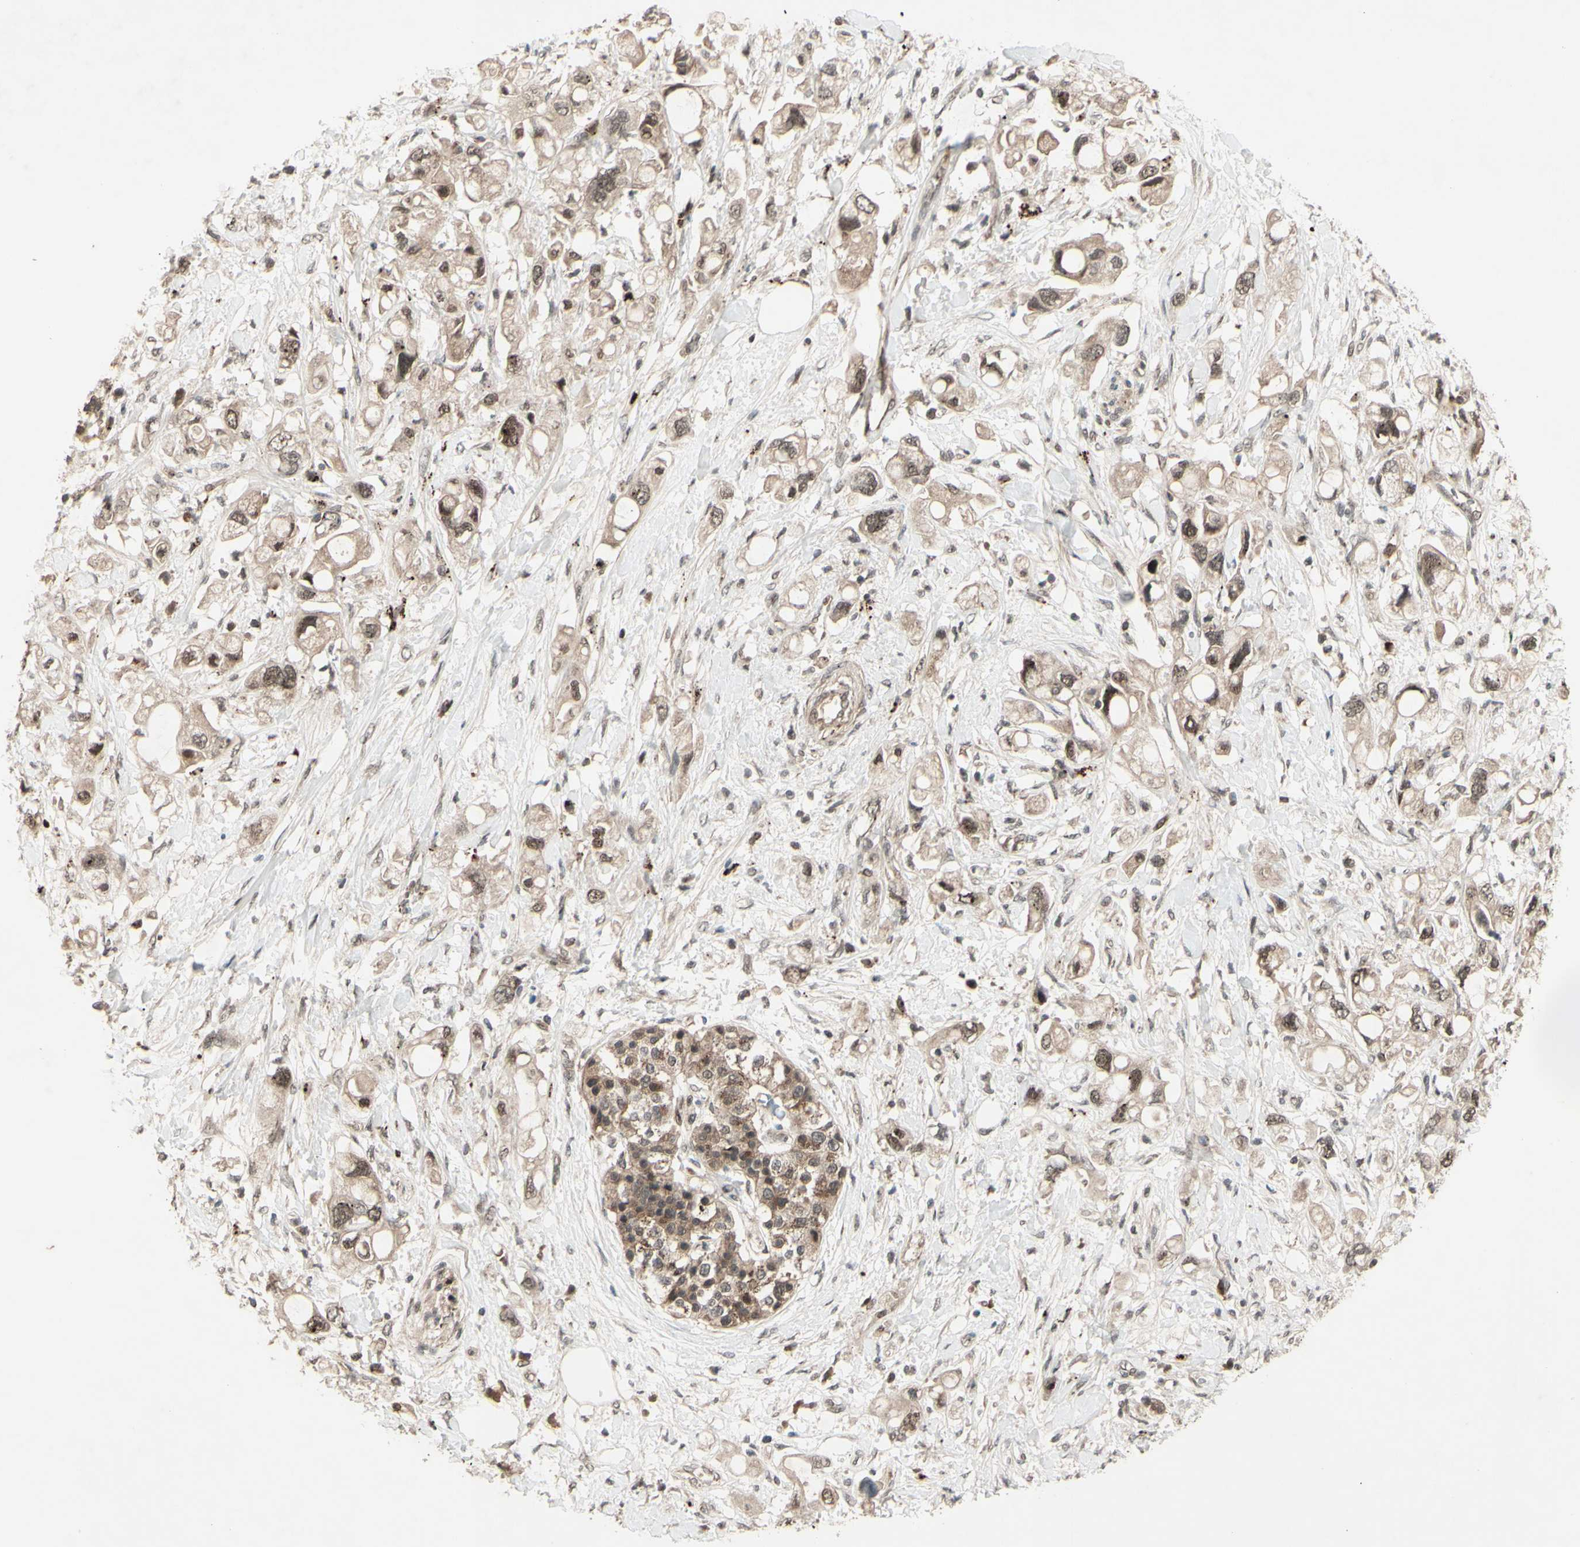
{"staining": {"intensity": "moderate", "quantity": ">75%", "location": "cytoplasmic/membranous,nuclear"}, "tissue": "pancreatic cancer", "cell_type": "Tumor cells", "image_type": "cancer", "snomed": [{"axis": "morphology", "description": "Adenocarcinoma, NOS"}, {"axis": "topography", "description": "Pancreas"}], "caption": "Immunohistochemistry micrograph of neoplastic tissue: pancreatic cancer (adenocarcinoma) stained using immunohistochemistry displays medium levels of moderate protein expression localized specifically in the cytoplasmic/membranous and nuclear of tumor cells, appearing as a cytoplasmic/membranous and nuclear brown color.", "gene": "MLF2", "patient": {"sex": "female", "age": 56}}